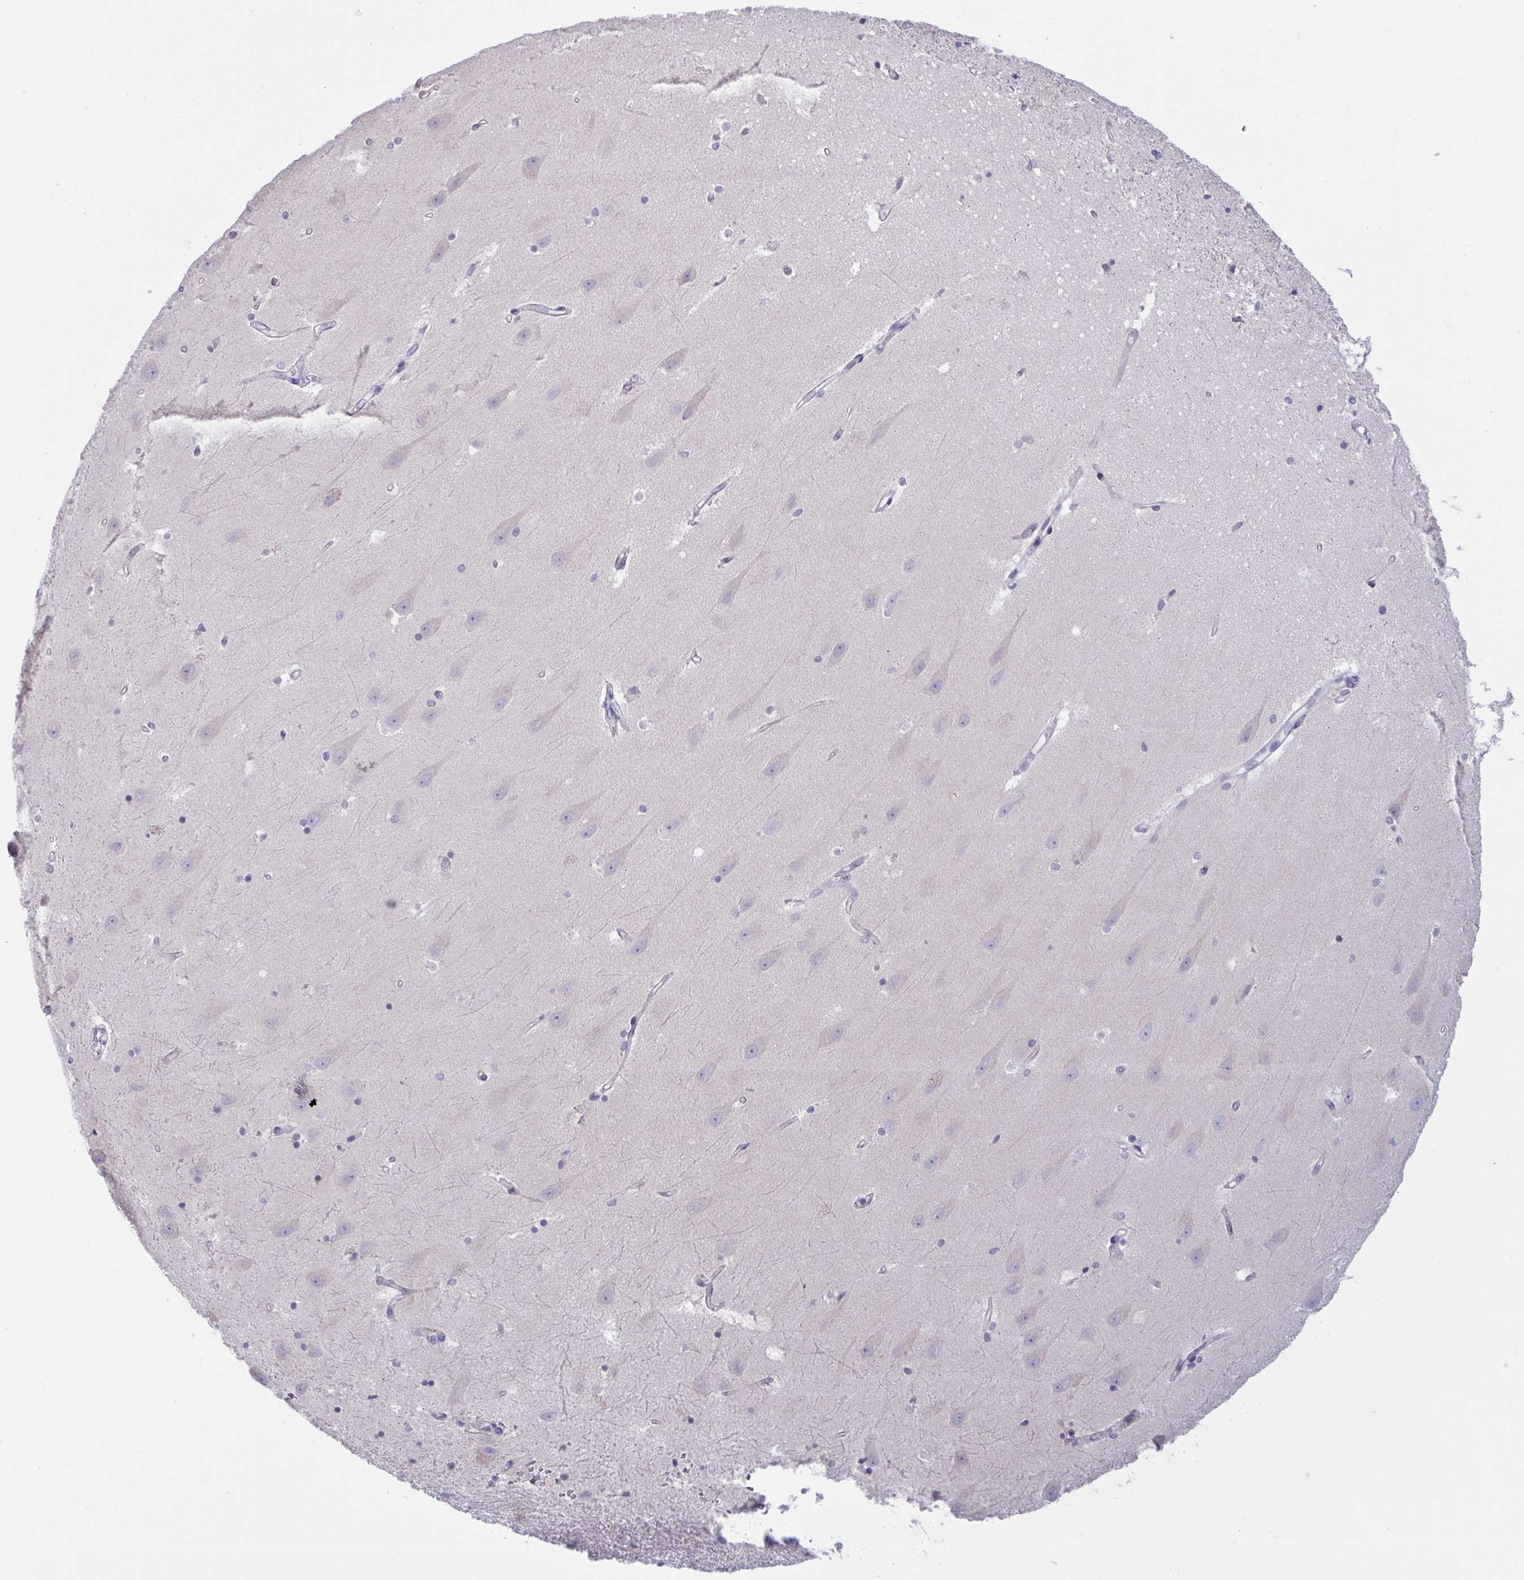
{"staining": {"intensity": "negative", "quantity": "none", "location": "none"}, "tissue": "hippocampus", "cell_type": "Glial cells", "image_type": "normal", "snomed": [{"axis": "morphology", "description": "Normal tissue, NOS"}, {"axis": "topography", "description": "Hippocampus"}], "caption": "Immunohistochemistry (IHC) micrograph of benign hippocampus: hippocampus stained with DAB shows no significant protein positivity in glial cells. The staining is performed using DAB brown chromogen with nuclei counter-stained in using hematoxylin.", "gene": "TMEM41A", "patient": {"sex": "male", "age": 63}}